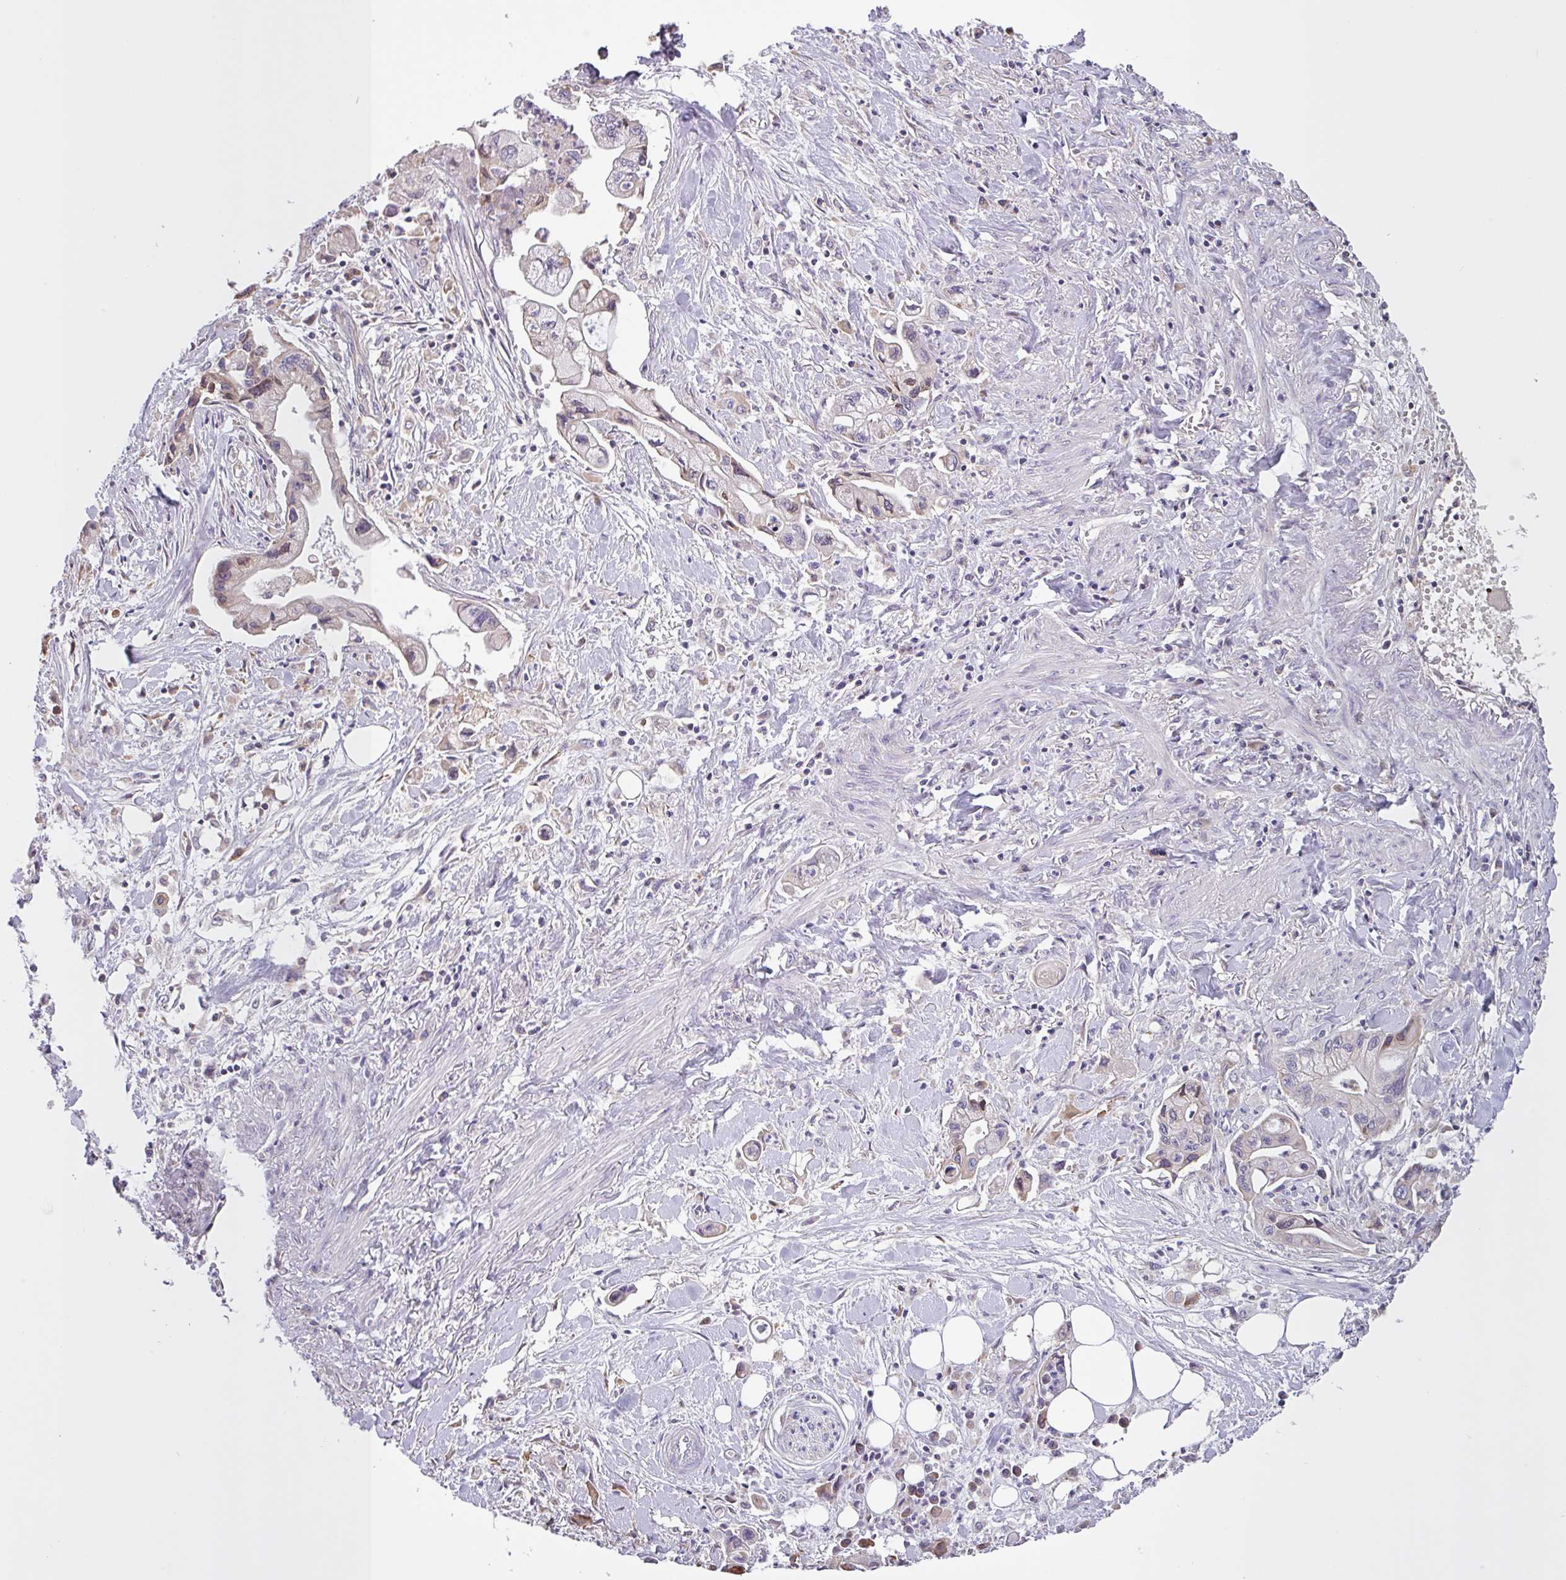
{"staining": {"intensity": "negative", "quantity": "none", "location": "none"}, "tissue": "pancreatic cancer", "cell_type": "Tumor cells", "image_type": "cancer", "snomed": [{"axis": "morphology", "description": "Adenocarcinoma, NOS"}, {"axis": "topography", "description": "Pancreas"}], "caption": "Micrograph shows no protein staining in tumor cells of pancreatic cancer (adenocarcinoma) tissue.", "gene": "SFTPB", "patient": {"sex": "male", "age": 61}}